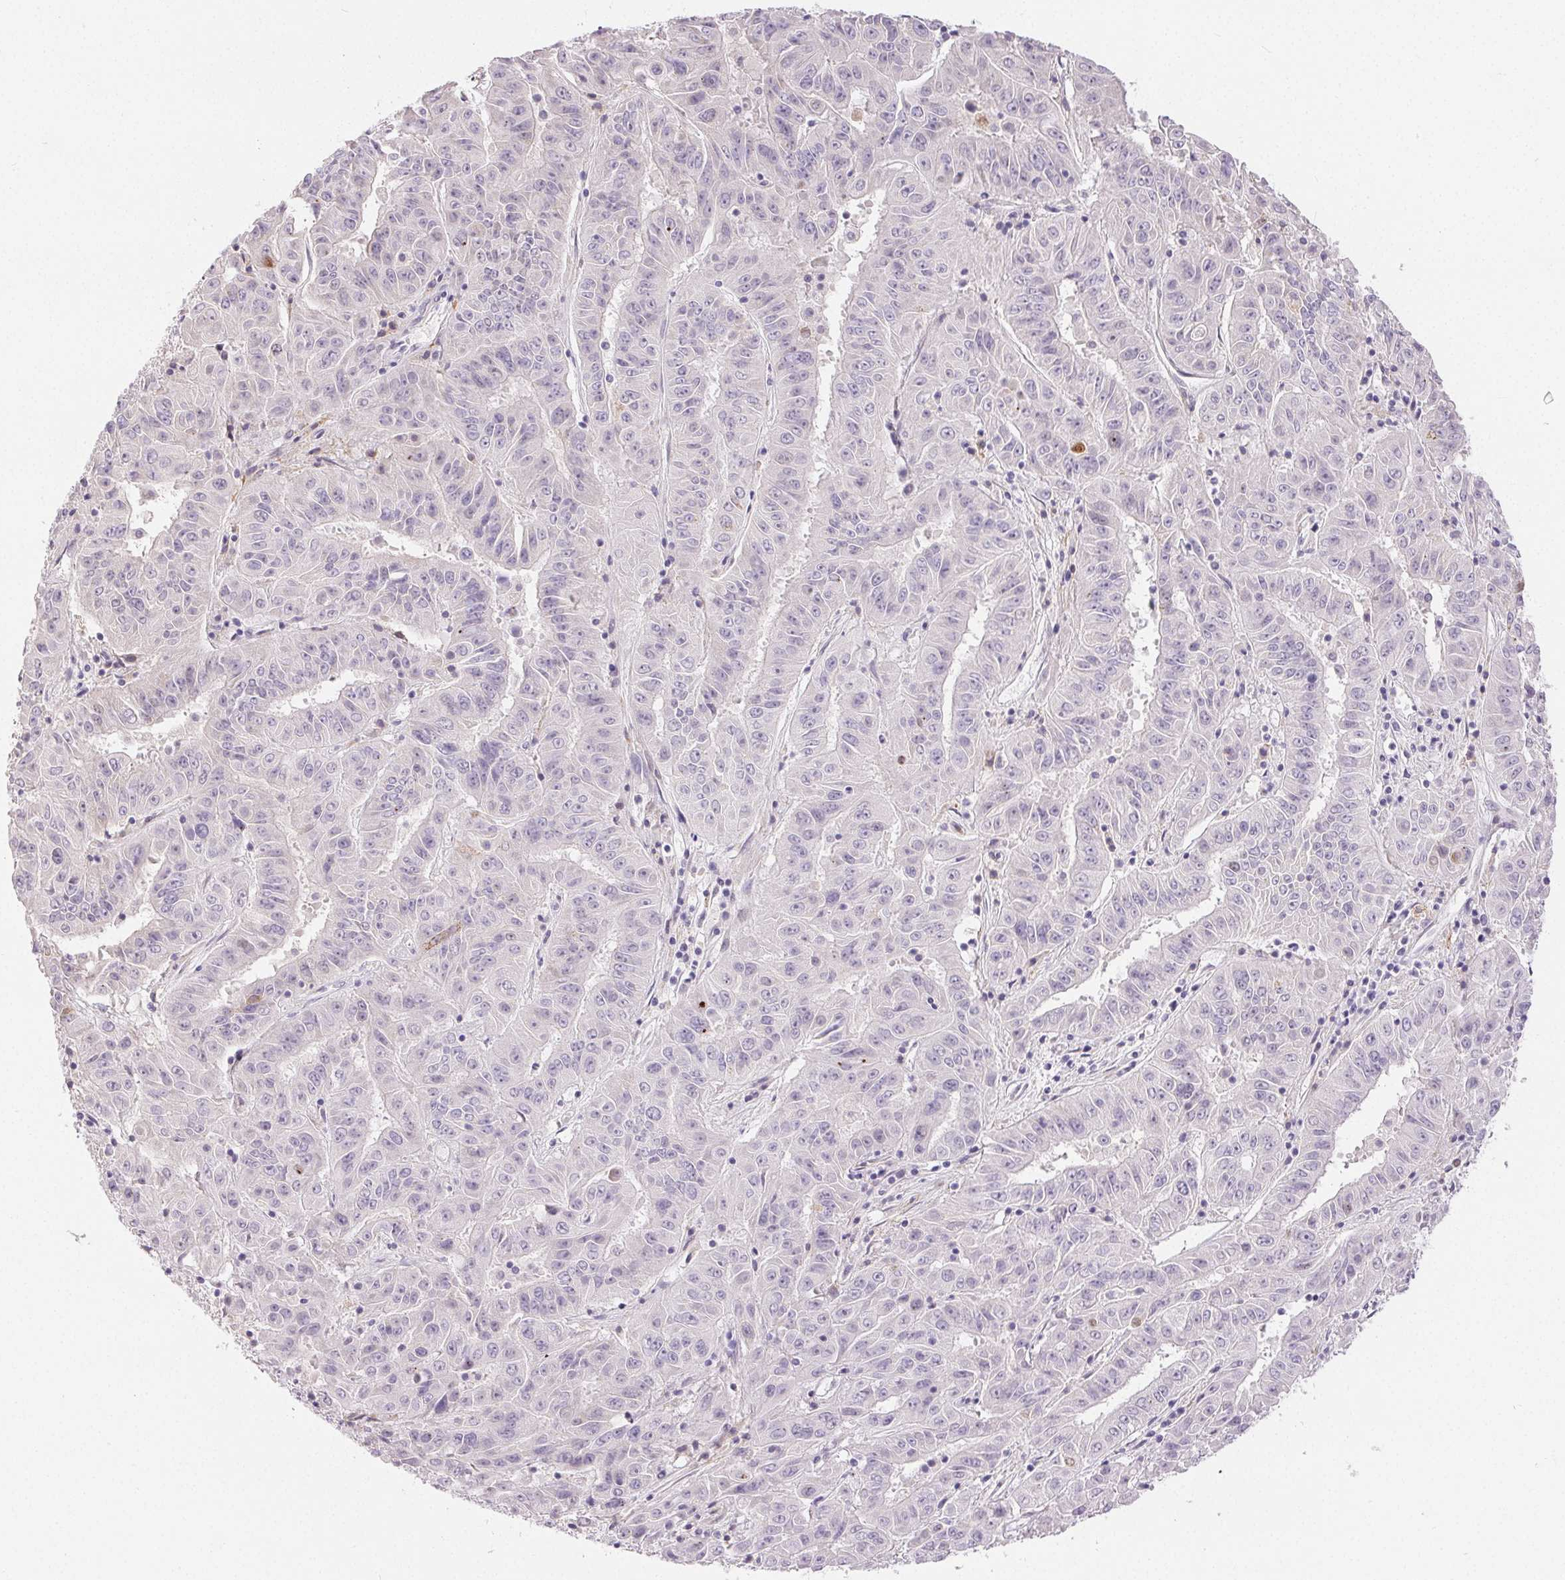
{"staining": {"intensity": "negative", "quantity": "none", "location": "none"}, "tissue": "pancreatic cancer", "cell_type": "Tumor cells", "image_type": "cancer", "snomed": [{"axis": "morphology", "description": "Adenocarcinoma, NOS"}, {"axis": "topography", "description": "Pancreas"}], "caption": "This micrograph is of pancreatic cancer (adenocarcinoma) stained with immunohistochemistry (IHC) to label a protein in brown with the nuclei are counter-stained blue. There is no expression in tumor cells. (Stains: DAB (3,3'-diaminobenzidine) immunohistochemistry with hematoxylin counter stain, Microscopy: brightfield microscopy at high magnification).", "gene": "RPGRIP1", "patient": {"sex": "male", "age": 63}}